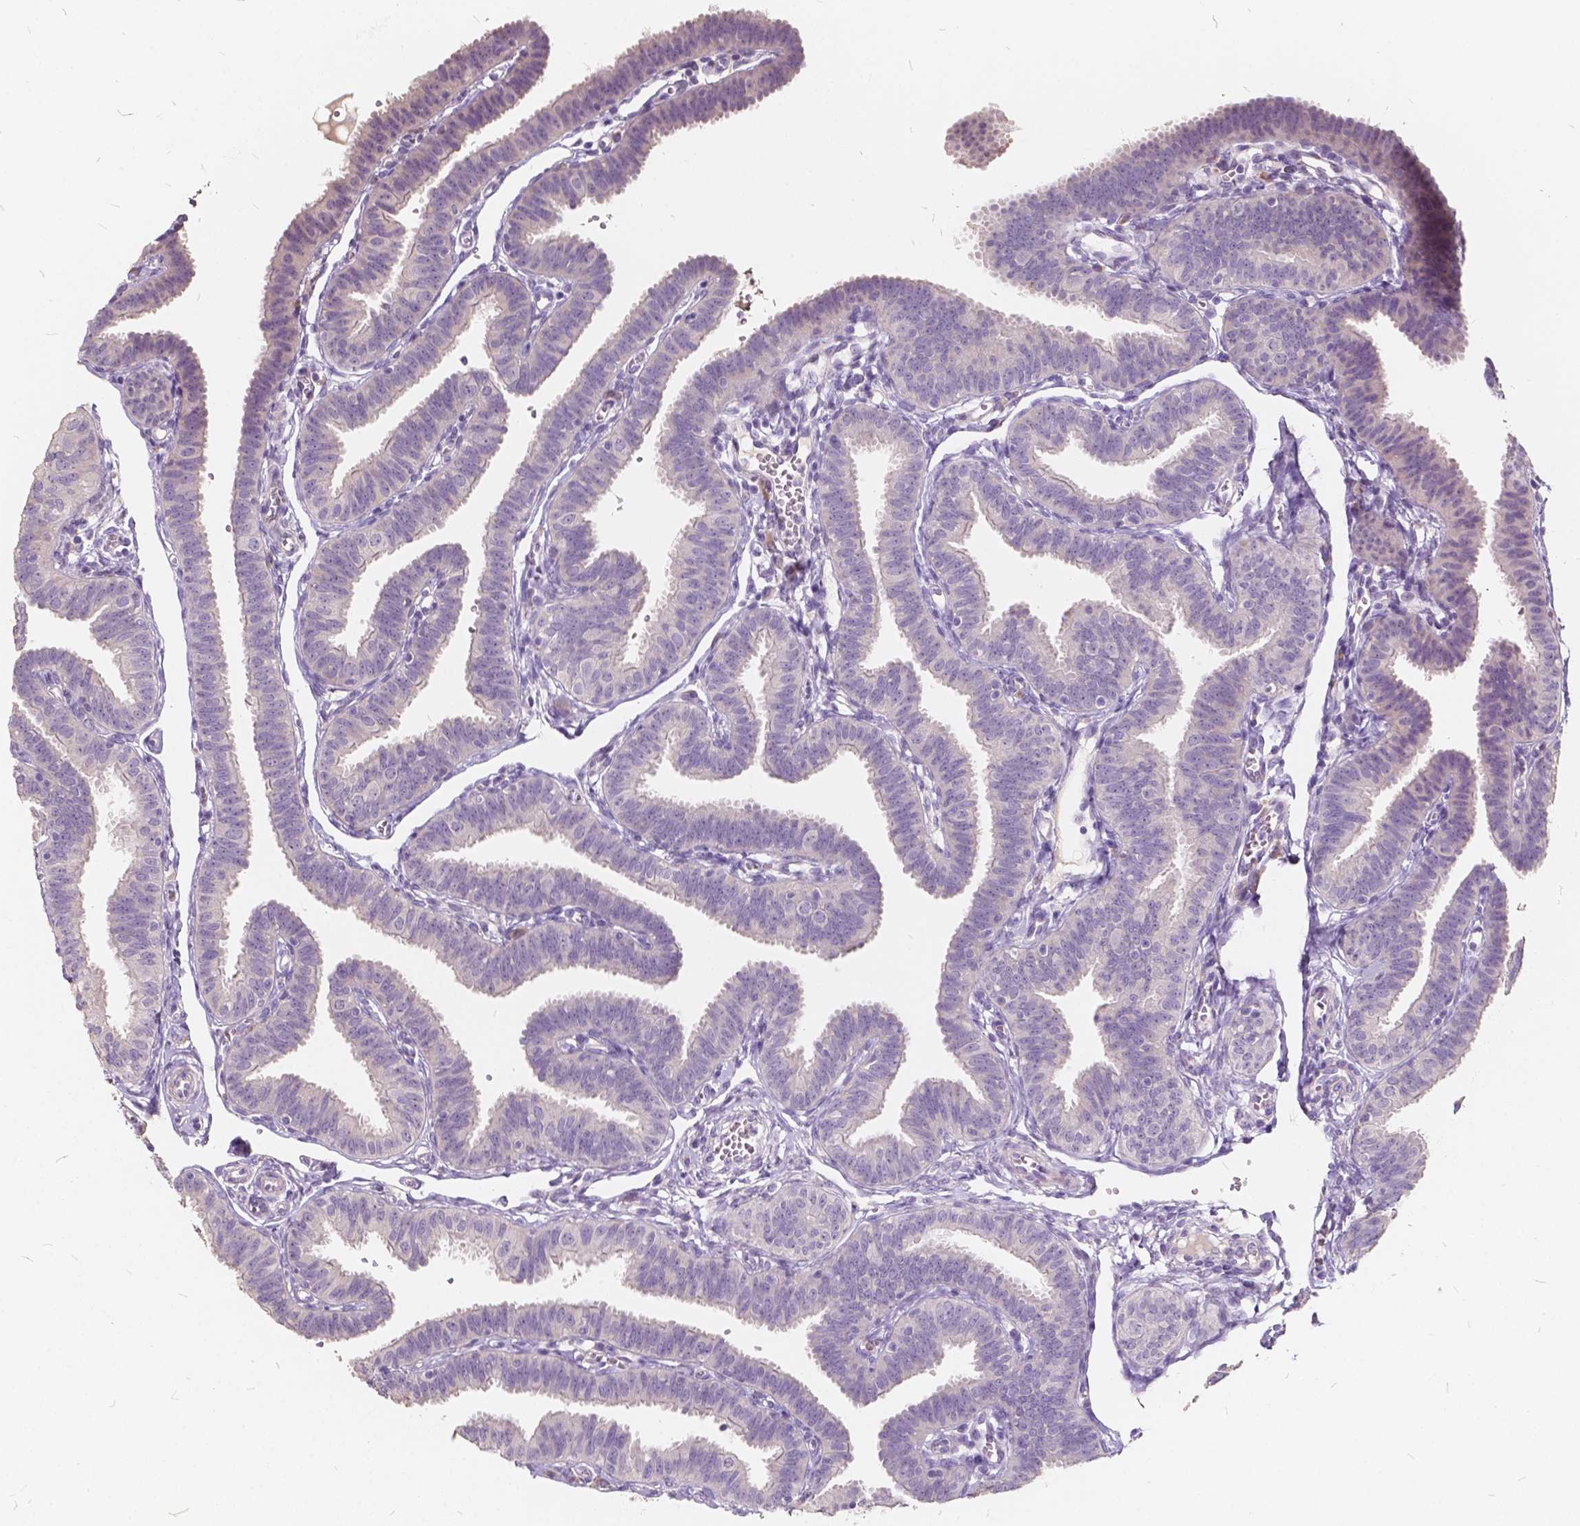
{"staining": {"intensity": "negative", "quantity": "none", "location": "none"}, "tissue": "fallopian tube", "cell_type": "Glandular cells", "image_type": "normal", "snomed": [{"axis": "morphology", "description": "Normal tissue, NOS"}, {"axis": "topography", "description": "Fallopian tube"}], "caption": "Fallopian tube stained for a protein using immunohistochemistry (IHC) shows no staining glandular cells.", "gene": "SLC7A8", "patient": {"sex": "female", "age": 25}}